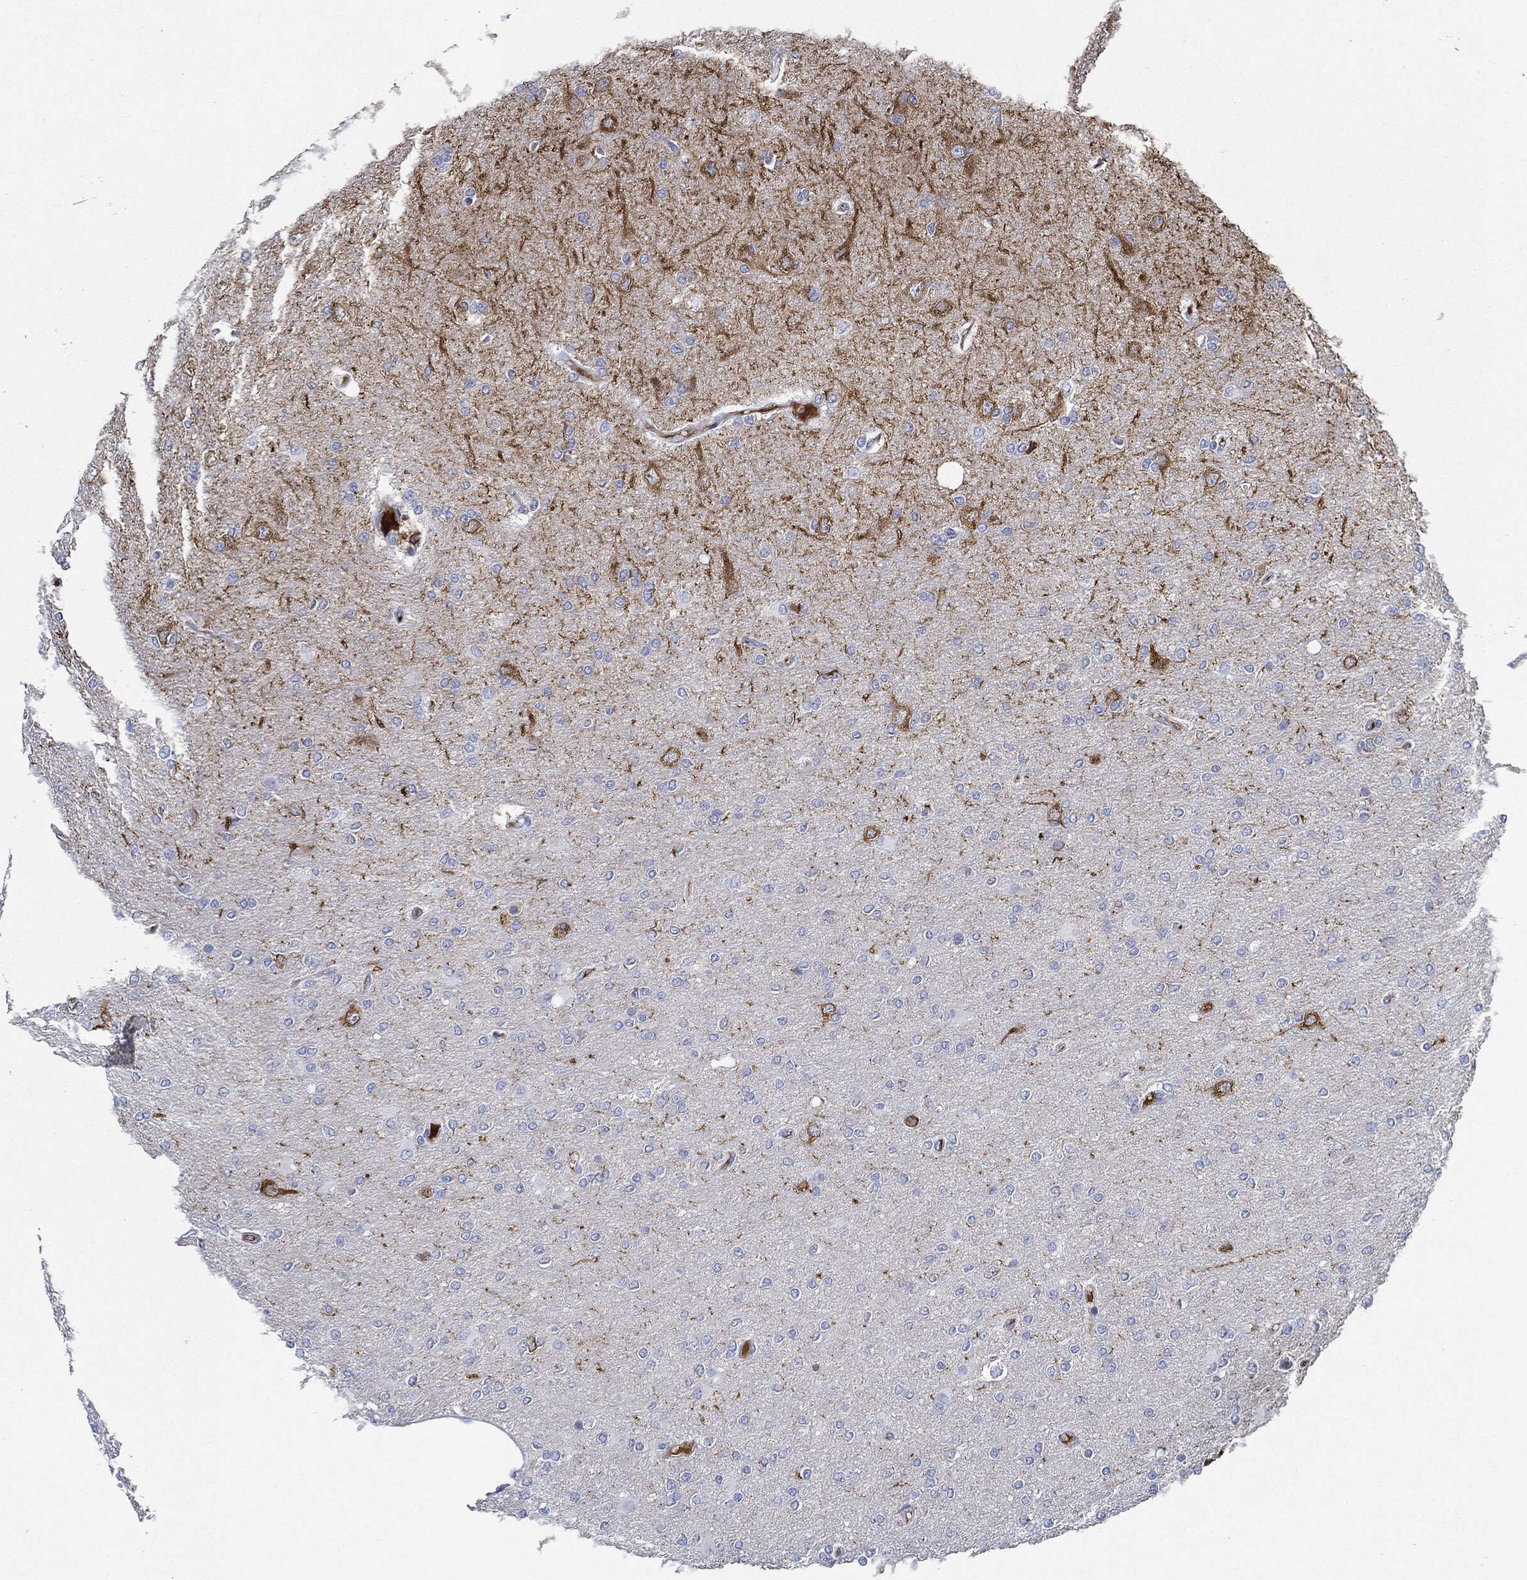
{"staining": {"intensity": "negative", "quantity": "none", "location": "none"}, "tissue": "glioma", "cell_type": "Tumor cells", "image_type": "cancer", "snomed": [{"axis": "morphology", "description": "Glioma, malignant, High grade"}, {"axis": "topography", "description": "Cerebral cortex"}], "caption": "A high-resolution image shows IHC staining of glioma, which displays no significant expression in tumor cells.", "gene": "IGLV6-57", "patient": {"sex": "male", "age": 70}}